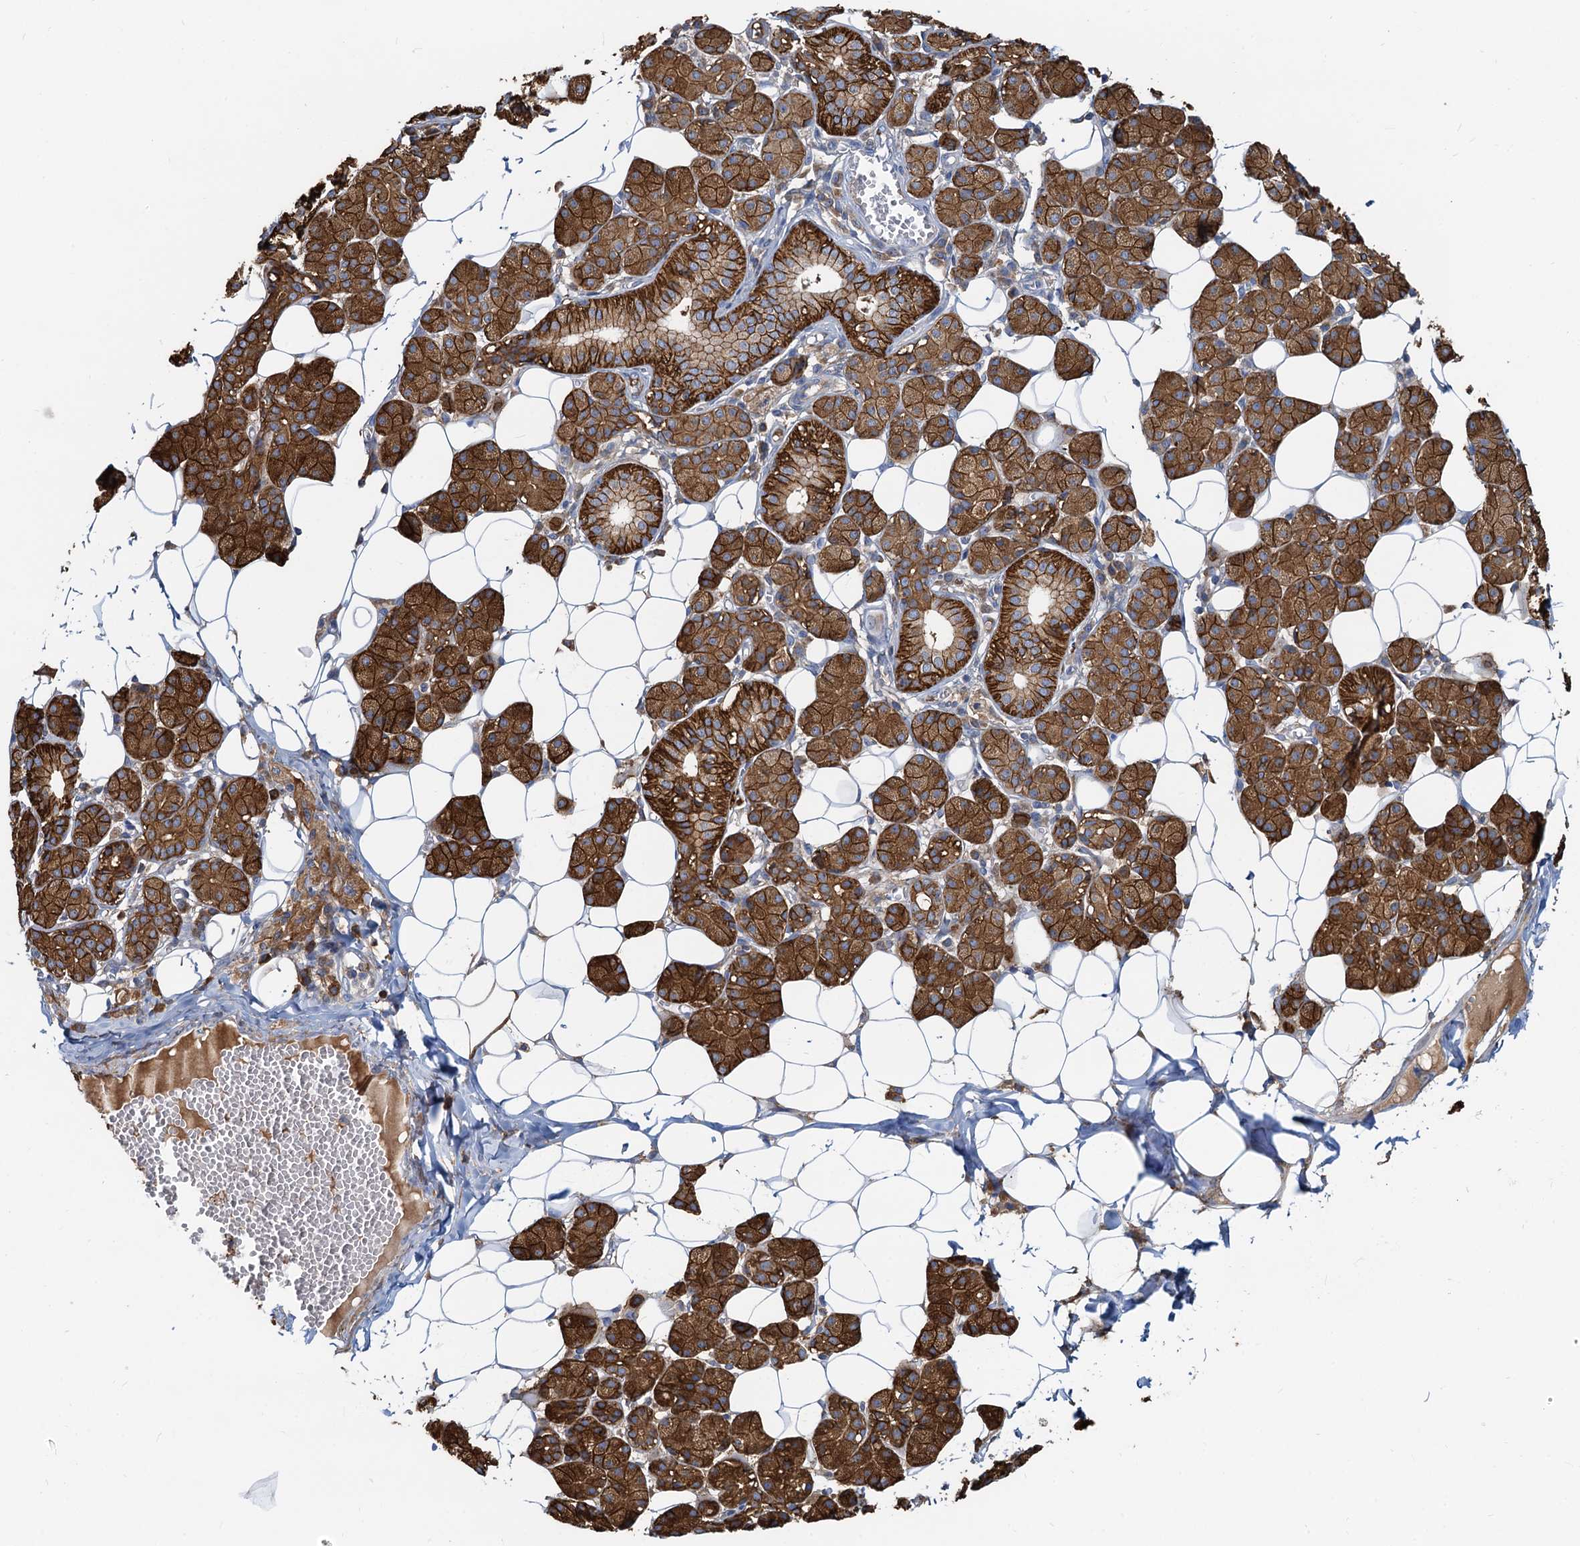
{"staining": {"intensity": "strong", "quantity": ">75%", "location": "cytoplasmic/membranous"}, "tissue": "salivary gland", "cell_type": "Glandular cells", "image_type": "normal", "snomed": [{"axis": "morphology", "description": "Normal tissue, NOS"}, {"axis": "topography", "description": "Salivary gland"}], "caption": "Immunohistochemistry (IHC) of benign human salivary gland reveals high levels of strong cytoplasmic/membranous expression in about >75% of glandular cells.", "gene": "LNX2", "patient": {"sex": "female", "age": 33}}